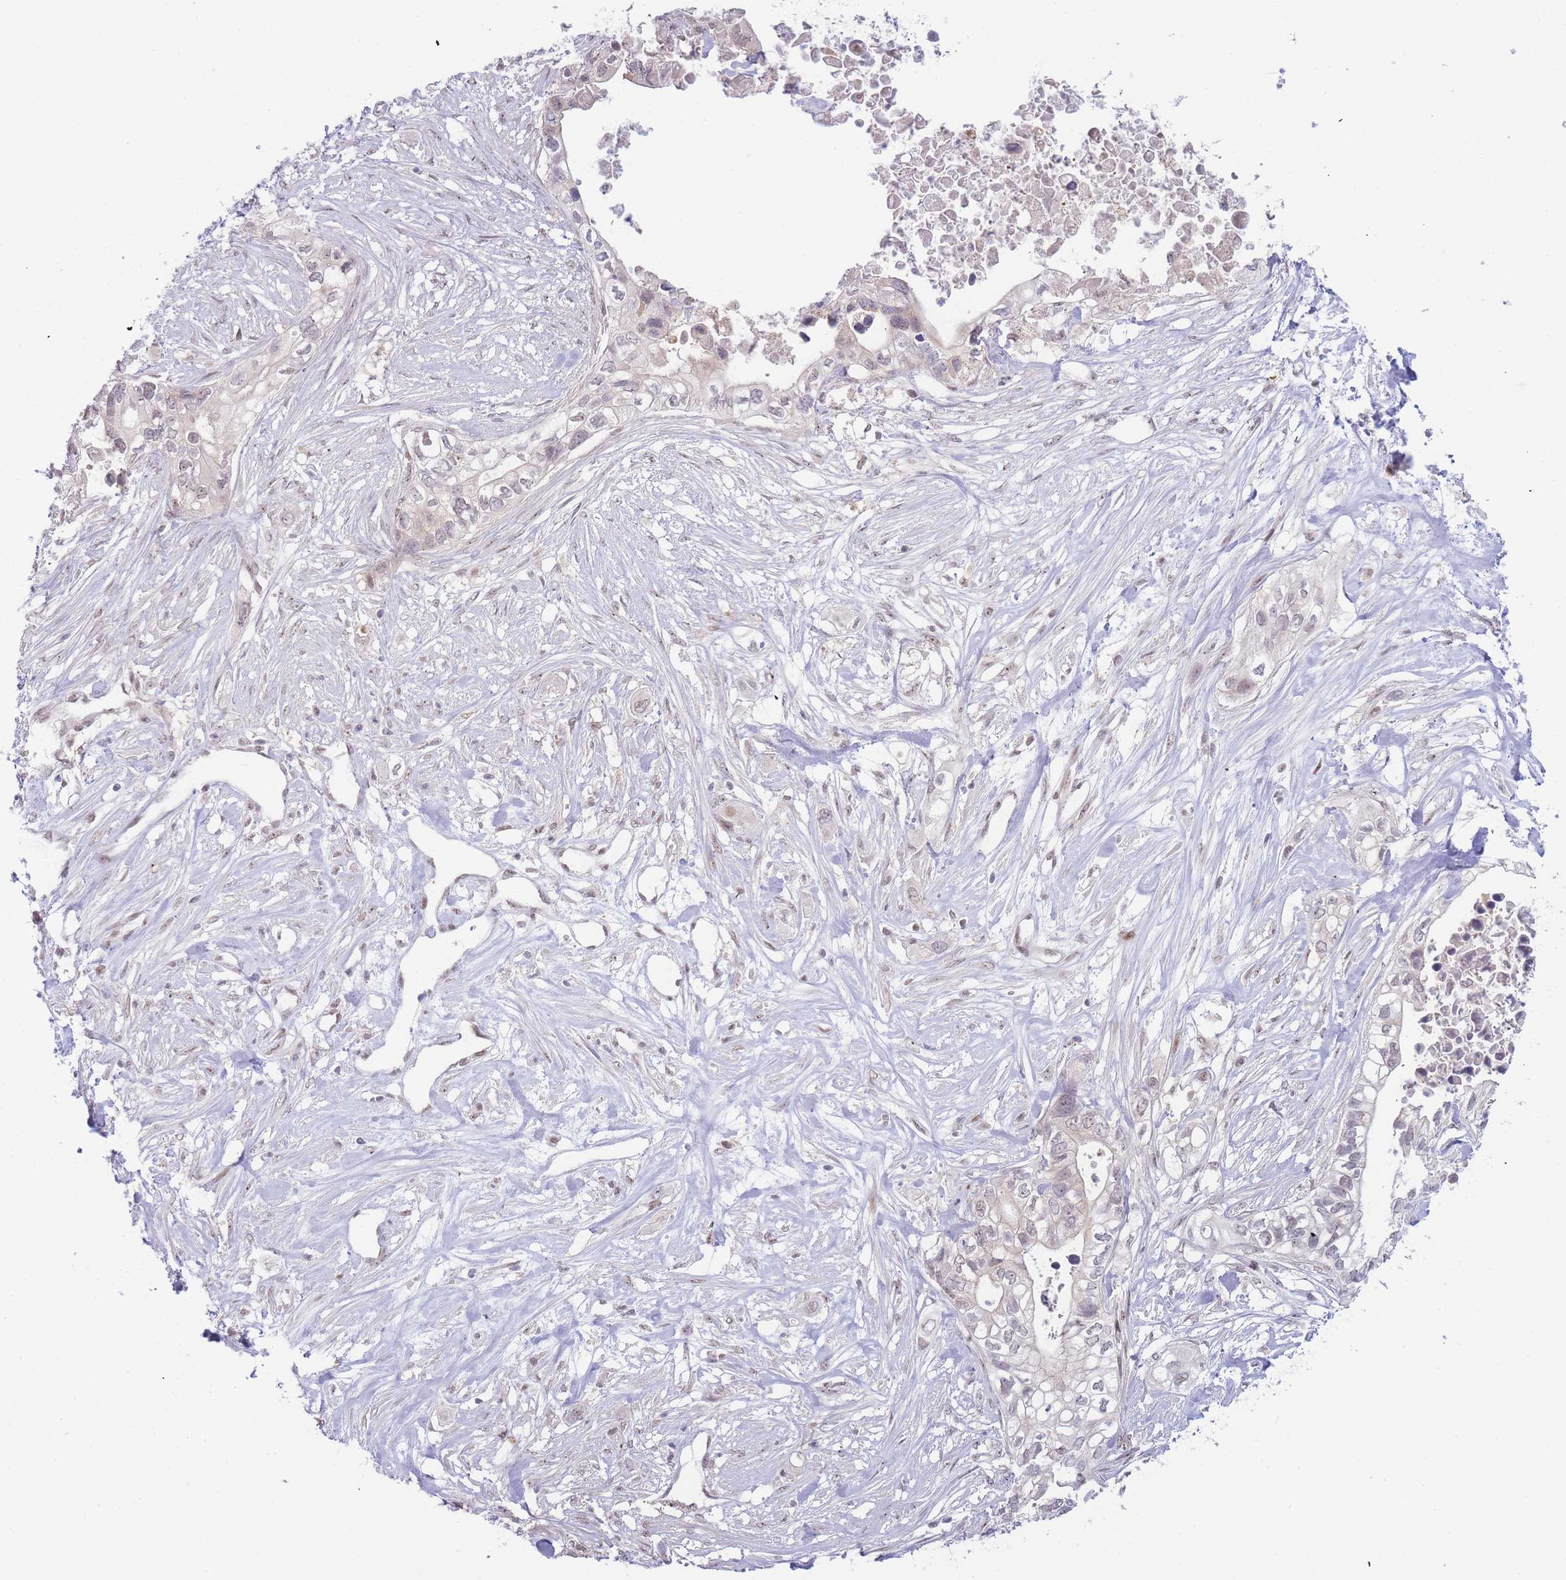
{"staining": {"intensity": "negative", "quantity": "none", "location": "none"}, "tissue": "pancreatic cancer", "cell_type": "Tumor cells", "image_type": "cancer", "snomed": [{"axis": "morphology", "description": "Adenocarcinoma, NOS"}, {"axis": "topography", "description": "Pancreas"}], "caption": "Tumor cells show no significant protein positivity in pancreatic cancer.", "gene": "DEAF1", "patient": {"sex": "female", "age": 63}}